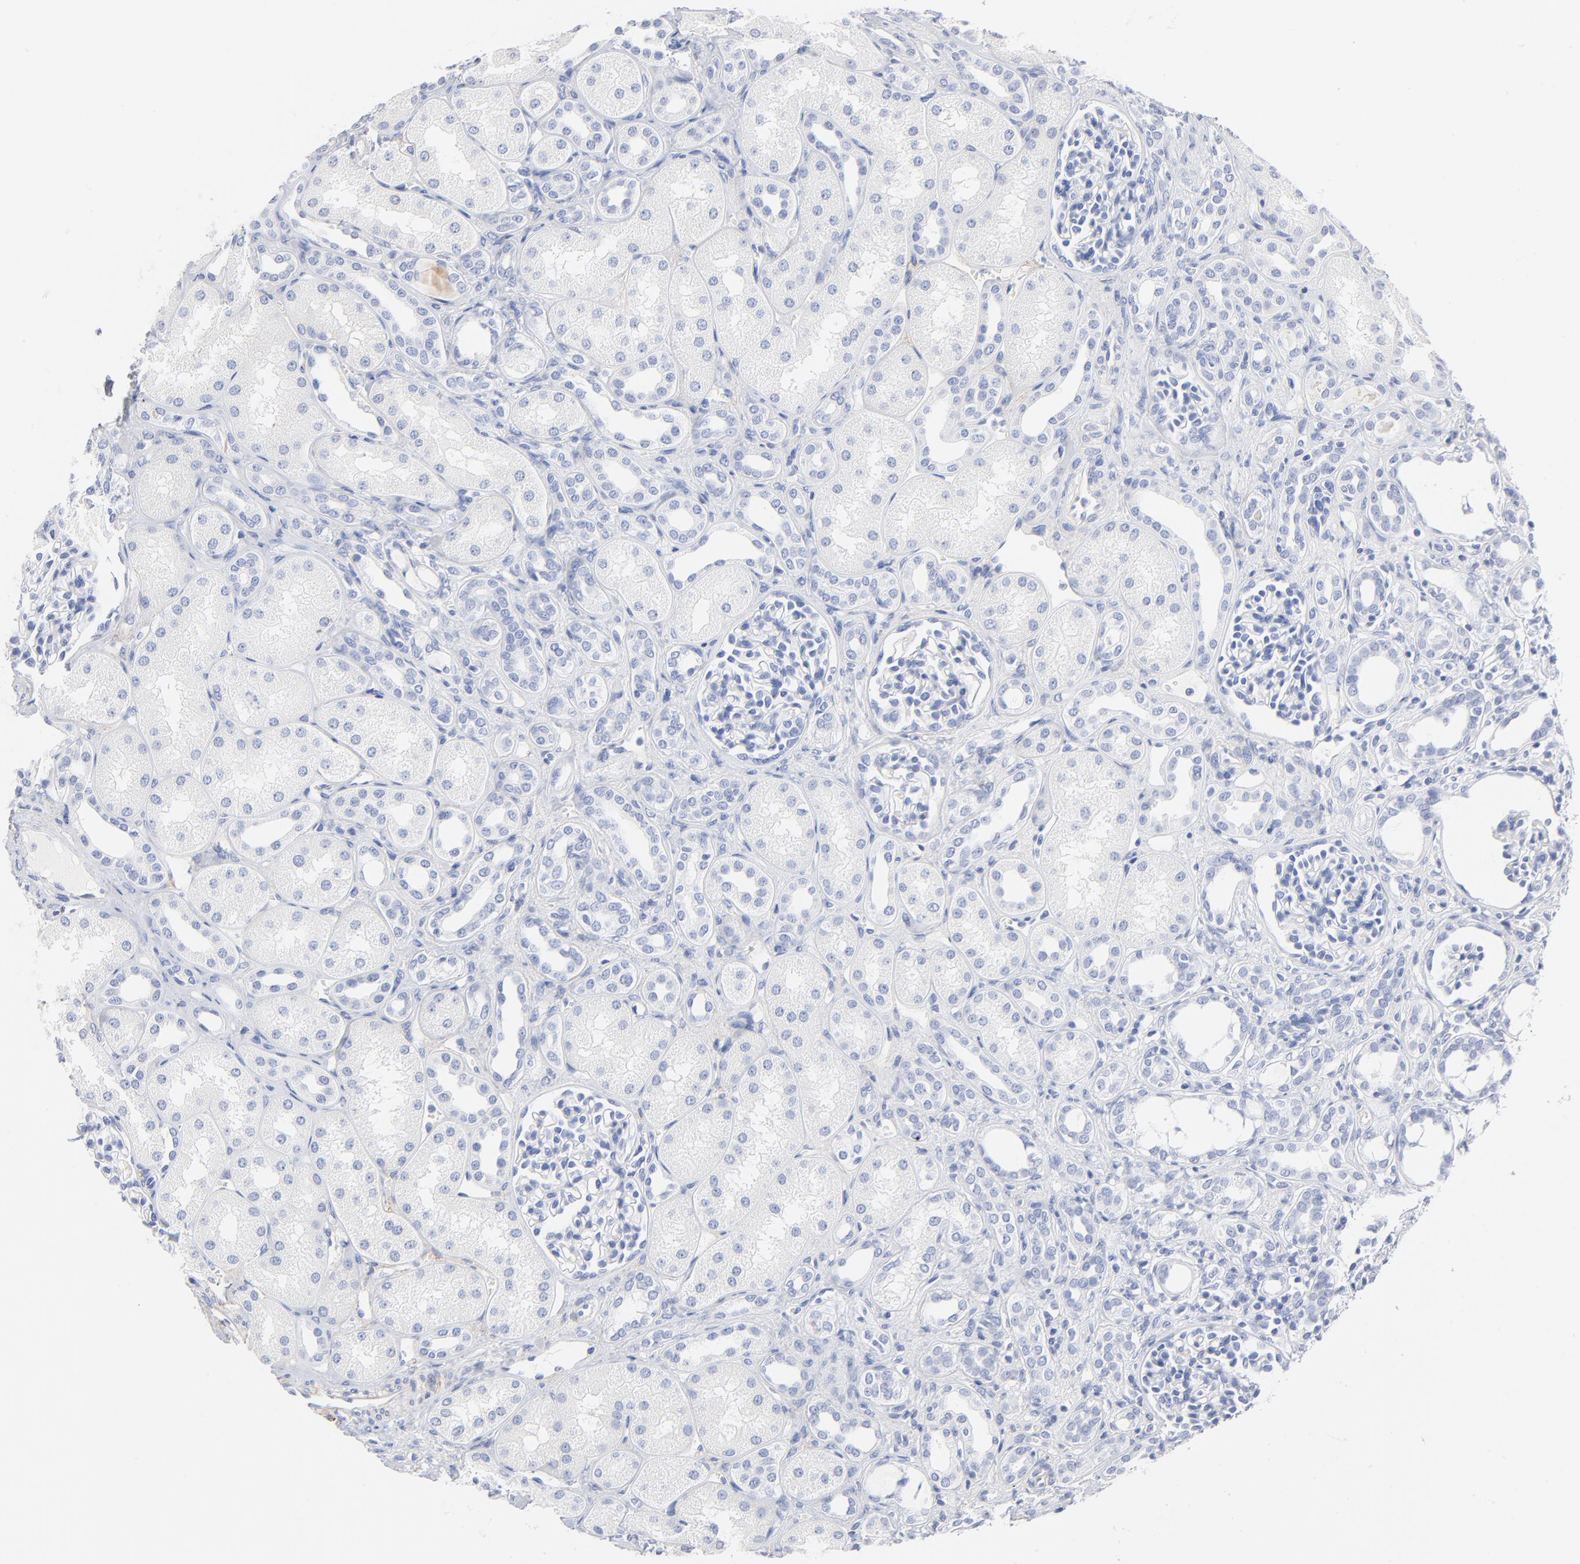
{"staining": {"intensity": "negative", "quantity": "none", "location": "none"}, "tissue": "kidney", "cell_type": "Cells in glomeruli", "image_type": "normal", "snomed": [{"axis": "morphology", "description": "Normal tissue, NOS"}, {"axis": "topography", "description": "Kidney"}], "caption": "The micrograph displays no staining of cells in glomeruli in benign kidney. (Immunohistochemistry (ihc), brightfield microscopy, high magnification).", "gene": "AGTR1", "patient": {"sex": "male", "age": 7}}